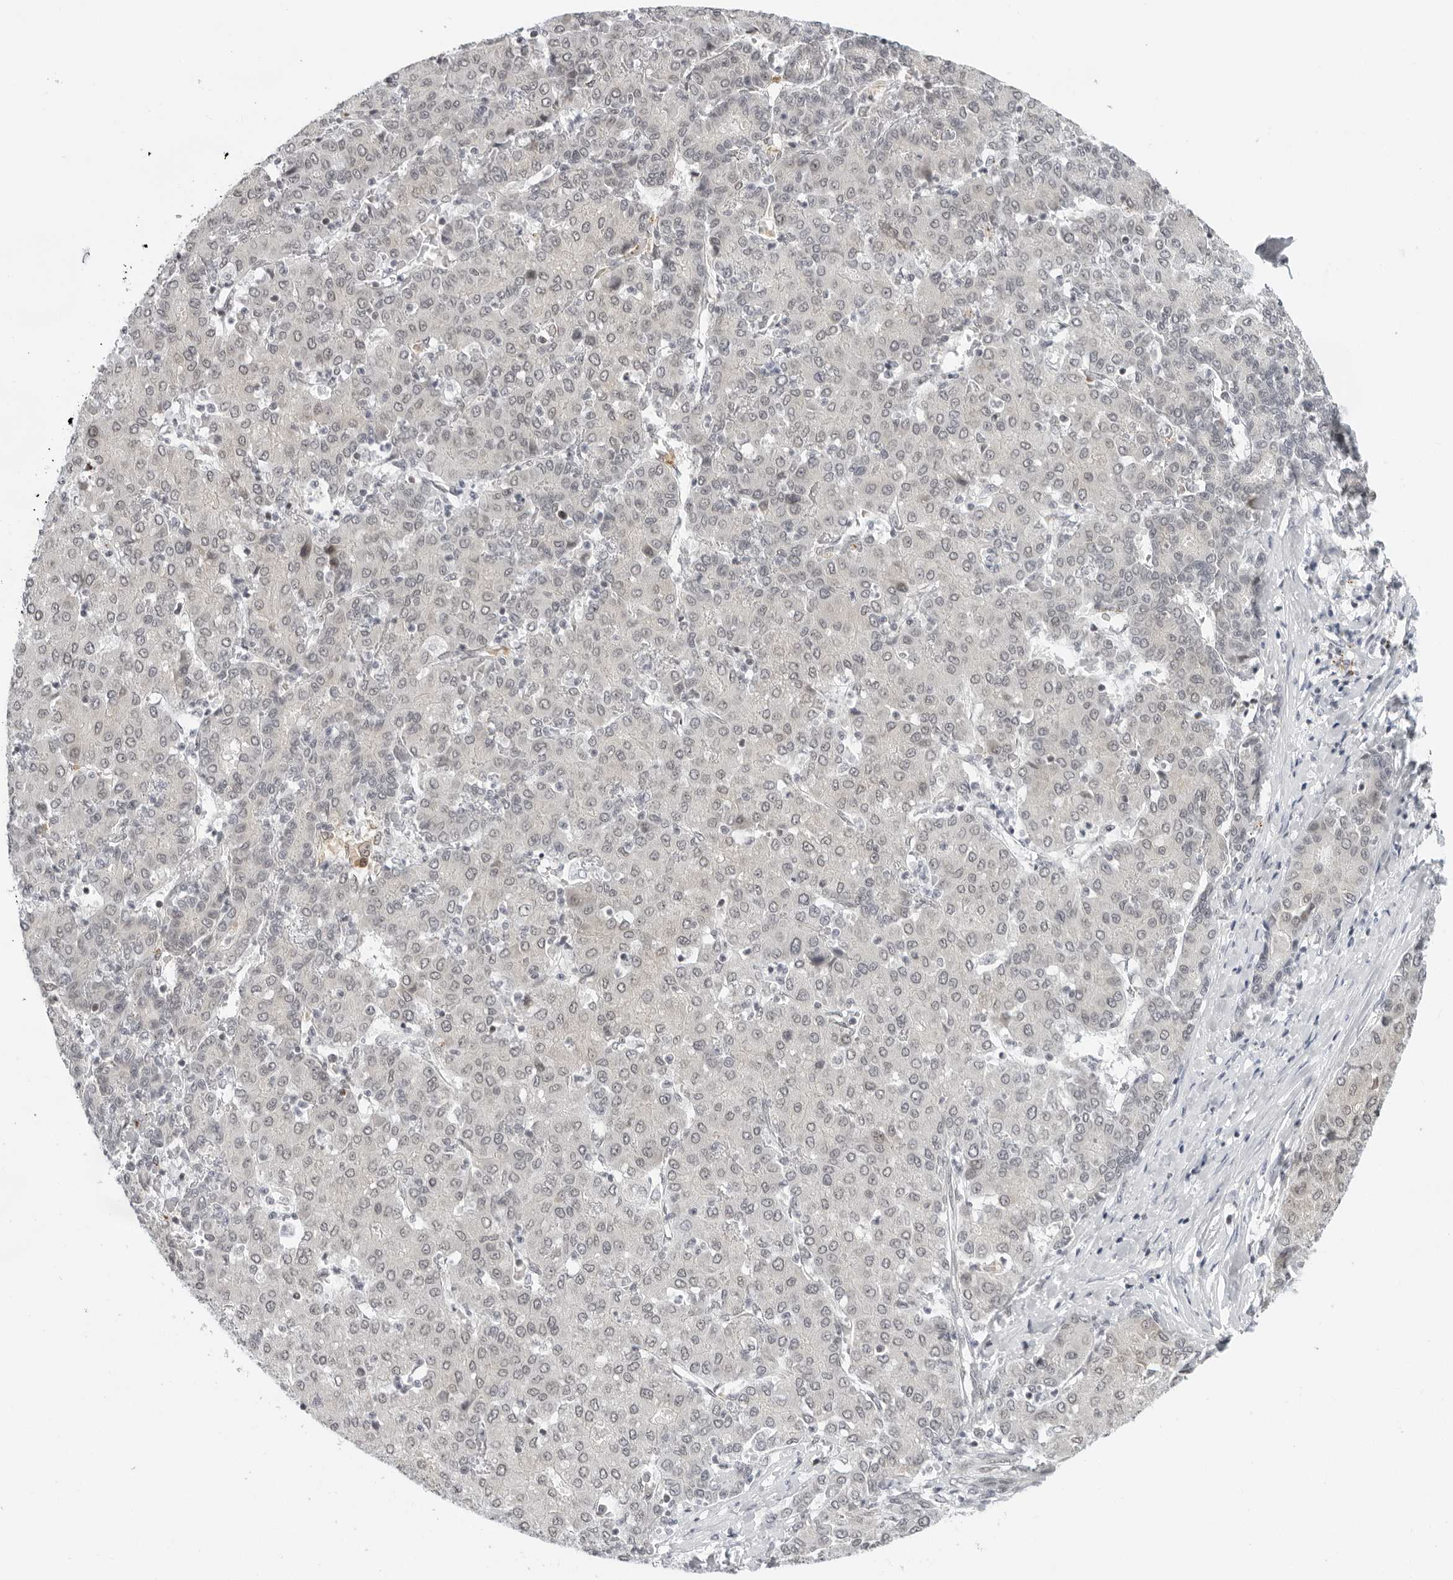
{"staining": {"intensity": "moderate", "quantity": "25%-75%", "location": "cytoplasmic/membranous,nuclear"}, "tissue": "liver cancer", "cell_type": "Tumor cells", "image_type": "cancer", "snomed": [{"axis": "morphology", "description": "Carcinoma, Hepatocellular, NOS"}, {"axis": "topography", "description": "Liver"}], "caption": "An immunohistochemistry (IHC) image of tumor tissue is shown. Protein staining in brown labels moderate cytoplasmic/membranous and nuclear positivity in liver hepatocellular carcinoma within tumor cells.", "gene": "TOX4", "patient": {"sex": "male", "age": 65}}